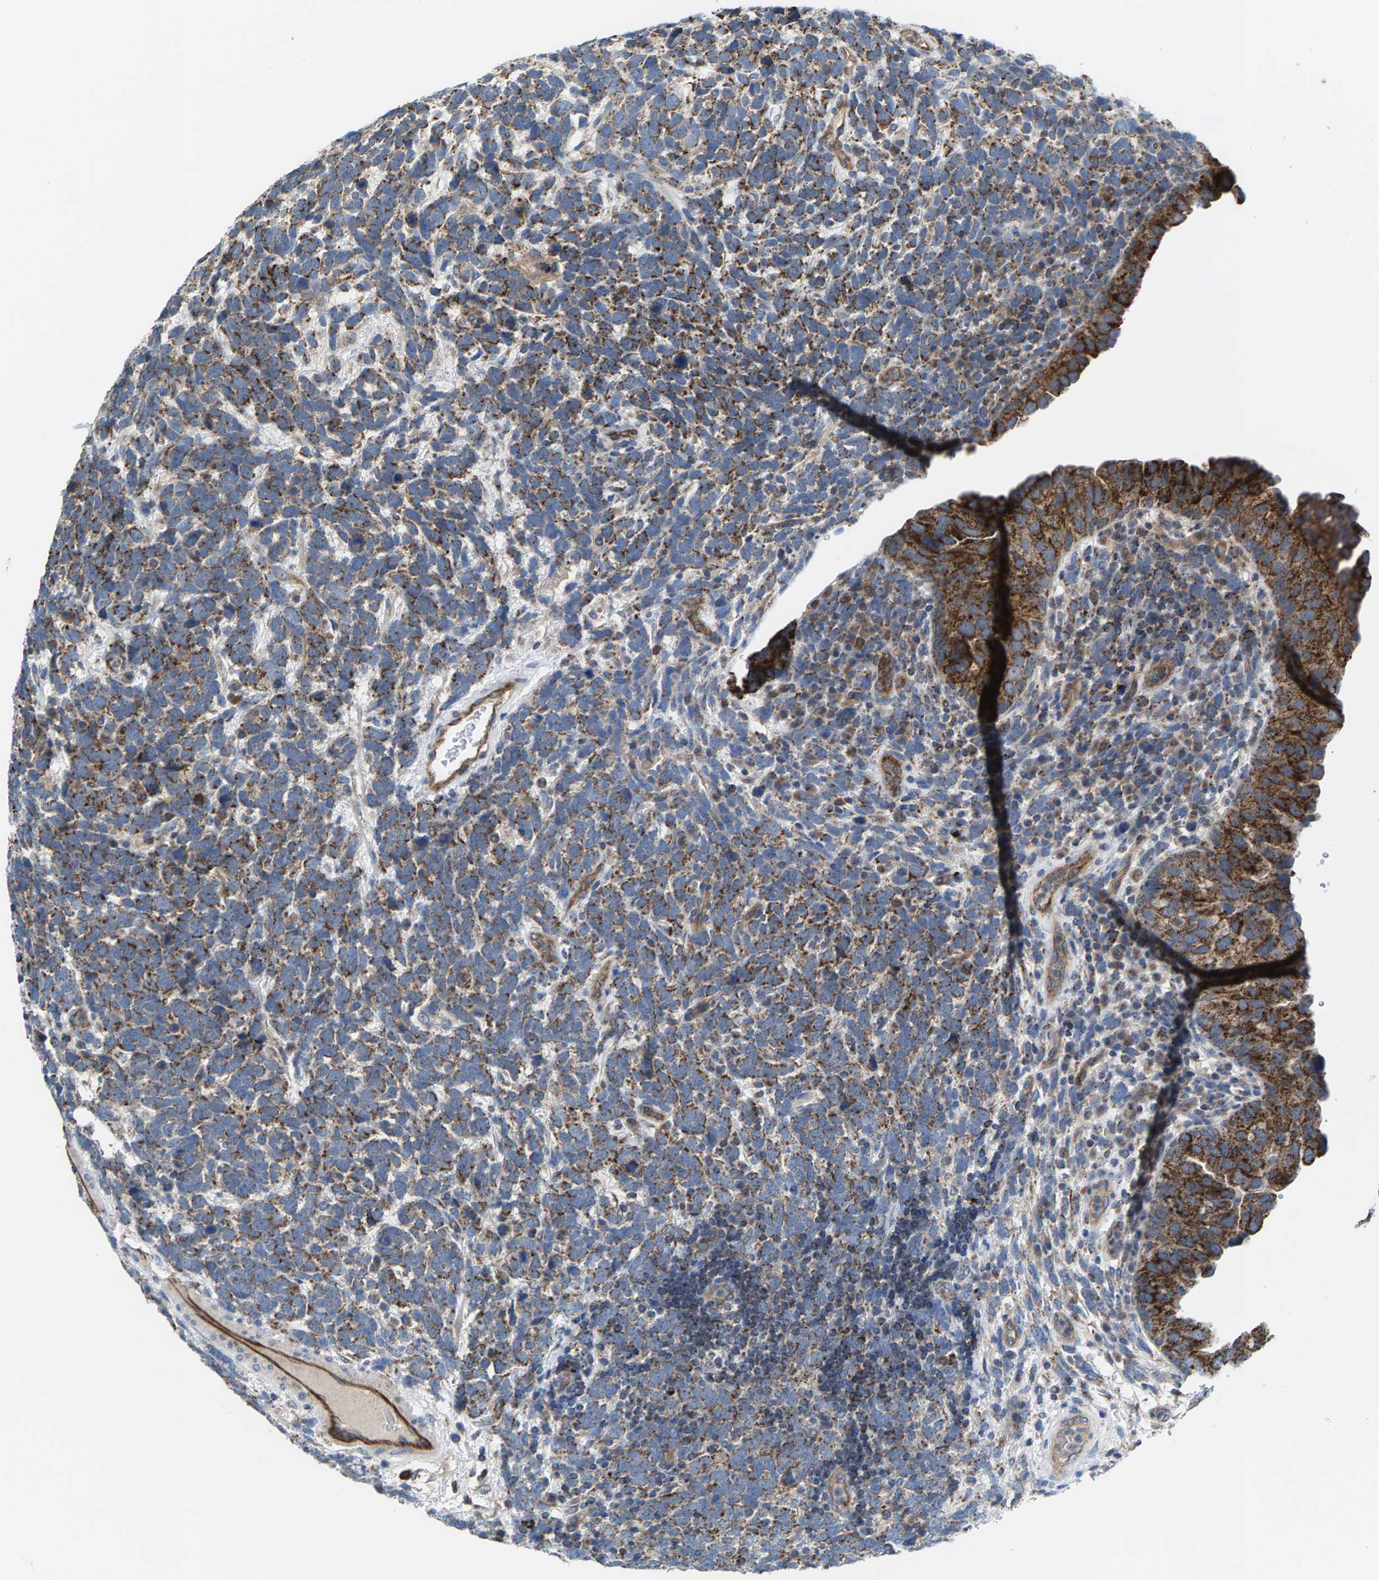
{"staining": {"intensity": "moderate", "quantity": ">75%", "location": "cytoplasmic/membranous"}, "tissue": "urothelial cancer", "cell_type": "Tumor cells", "image_type": "cancer", "snomed": [{"axis": "morphology", "description": "Urothelial carcinoma, High grade"}, {"axis": "topography", "description": "Urinary bladder"}], "caption": "Human urothelial cancer stained for a protein (brown) shows moderate cytoplasmic/membranous positive staining in about >75% of tumor cells.", "gene": "MRM1", "patient": {"sex": "female", "age": 82}}